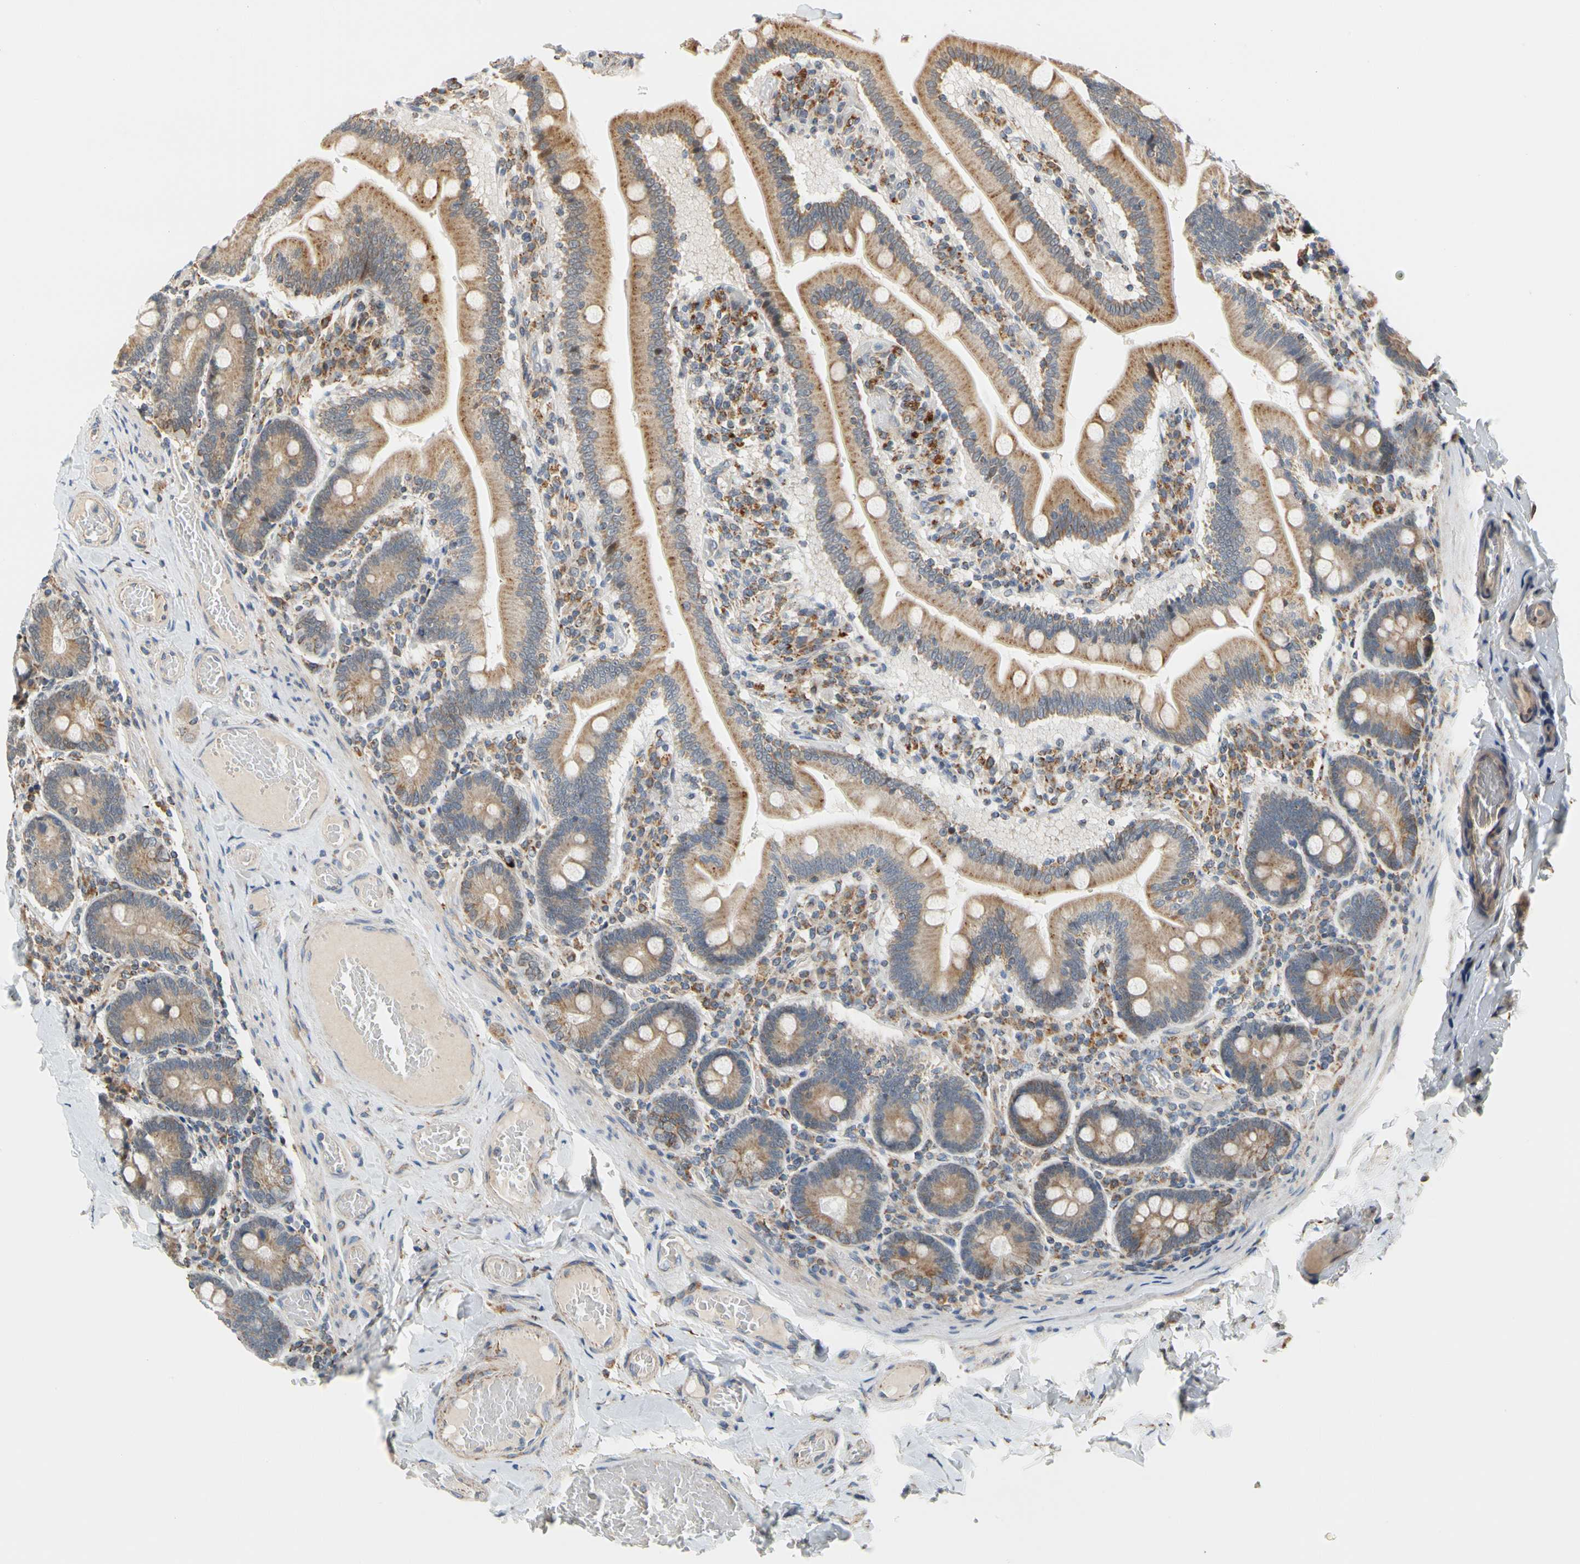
{"staining": {"intensity": "moderate", "quantity": ">75%", "location": "cytoplasmic/membranous"}, "tissue": "duodenum", "cell_type": "Glandular cells", "image_type": "normal", "snomed": [{"axis": "morphology", "description": "Normal tissue, NOS"}, {"axis": "topography", "description": "Duodenum"}], "caption": "Moderate cytoplasmic/membranous expression for a protein is appreciated in approximately >75% of glandular cells of benign duodenum using immunohistochemistry.", "gene": "SFXN3", "patient": {"sex": "male", "age": 66}}